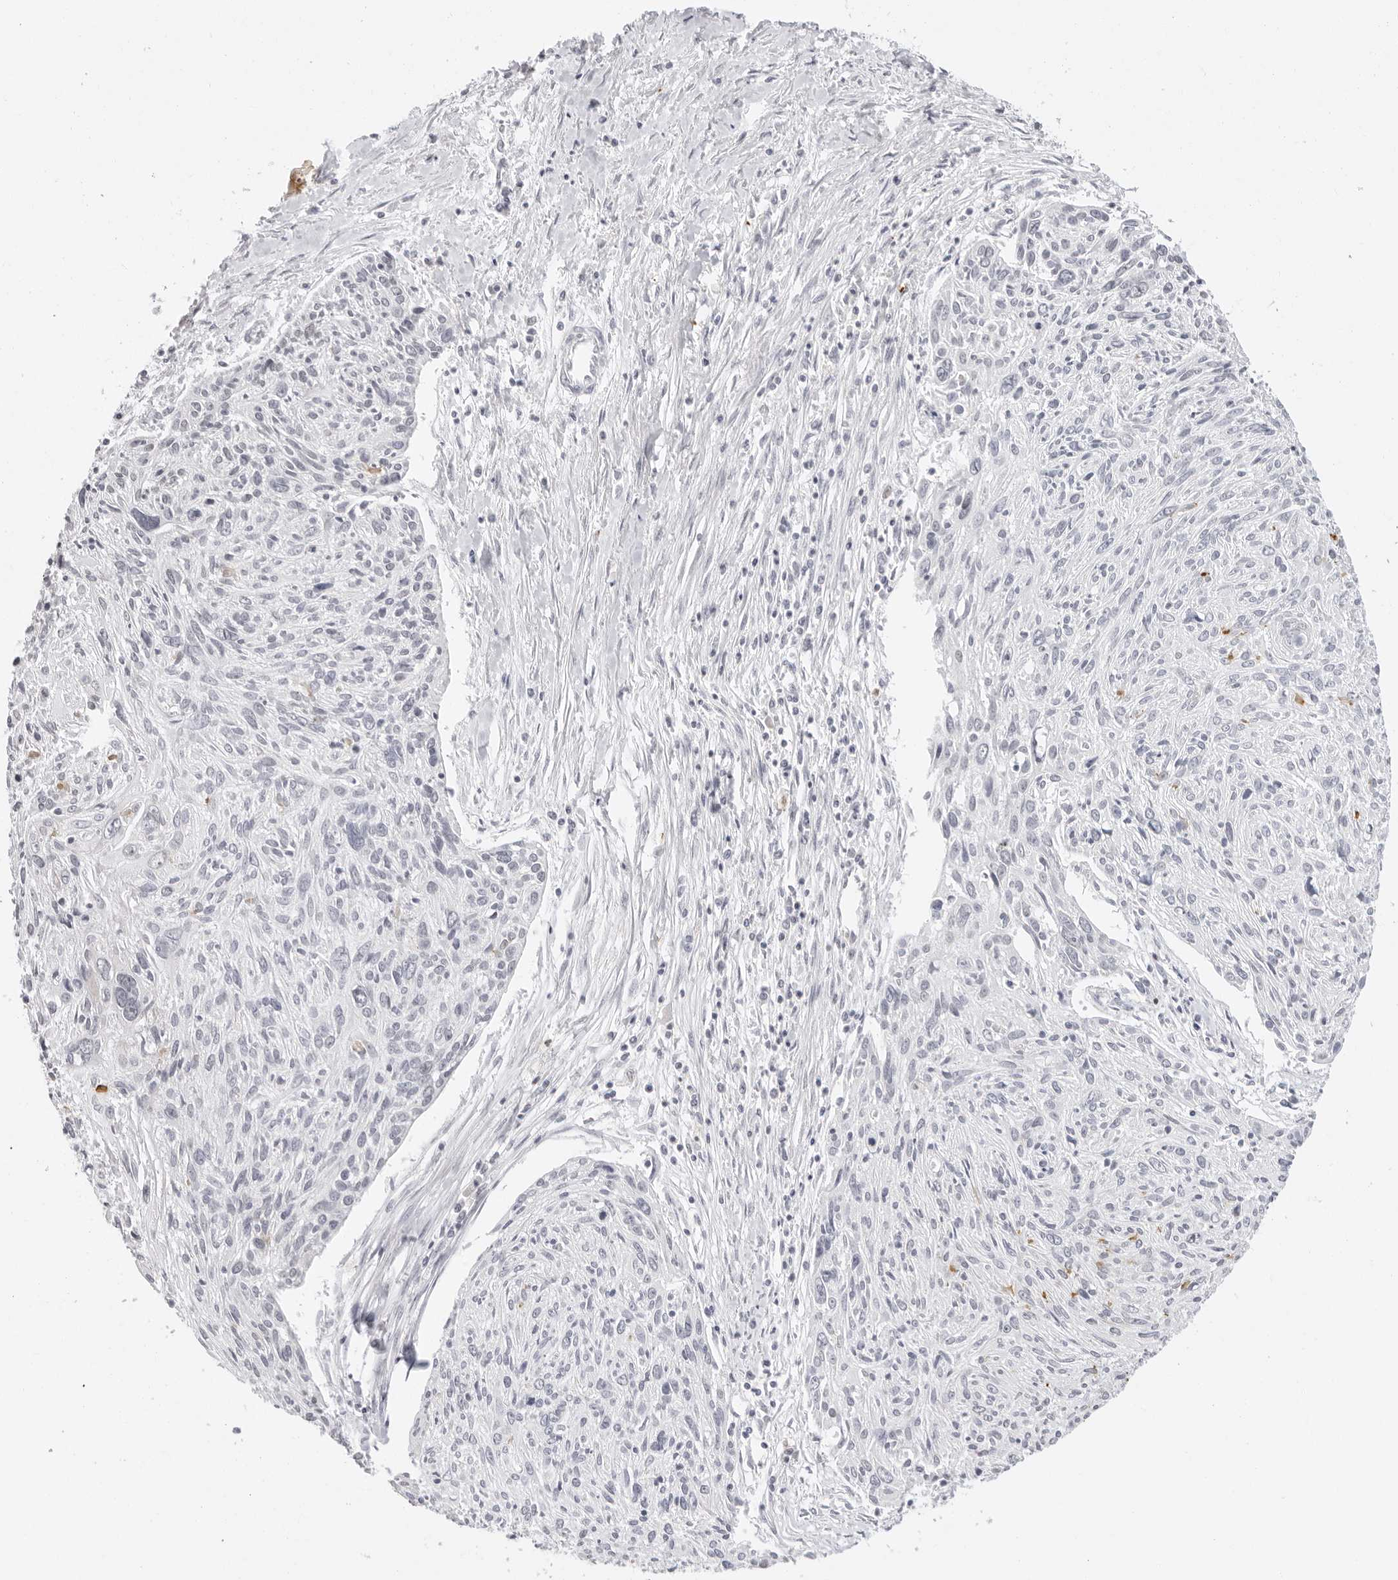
{"staining": {"intensity": "negative", "quantity": "none", "location": "none"}, "tissue": "cervical cancer", "cell_type": "Tumor cells", "image_type": "cancer", "snomed": [{"axis": "morphology", "description": "Squamous cell carcinoma, NOS"}, {"axis": "topography", "description": "Cervix"}], "caption": "A histopathology image of human squamous cell carcinoma (cervical) is negative for staining in tumor cells. Nuclei are stained in blue.", "gene": "MSH6", "patient": {"sex": "female", "age": 51}}